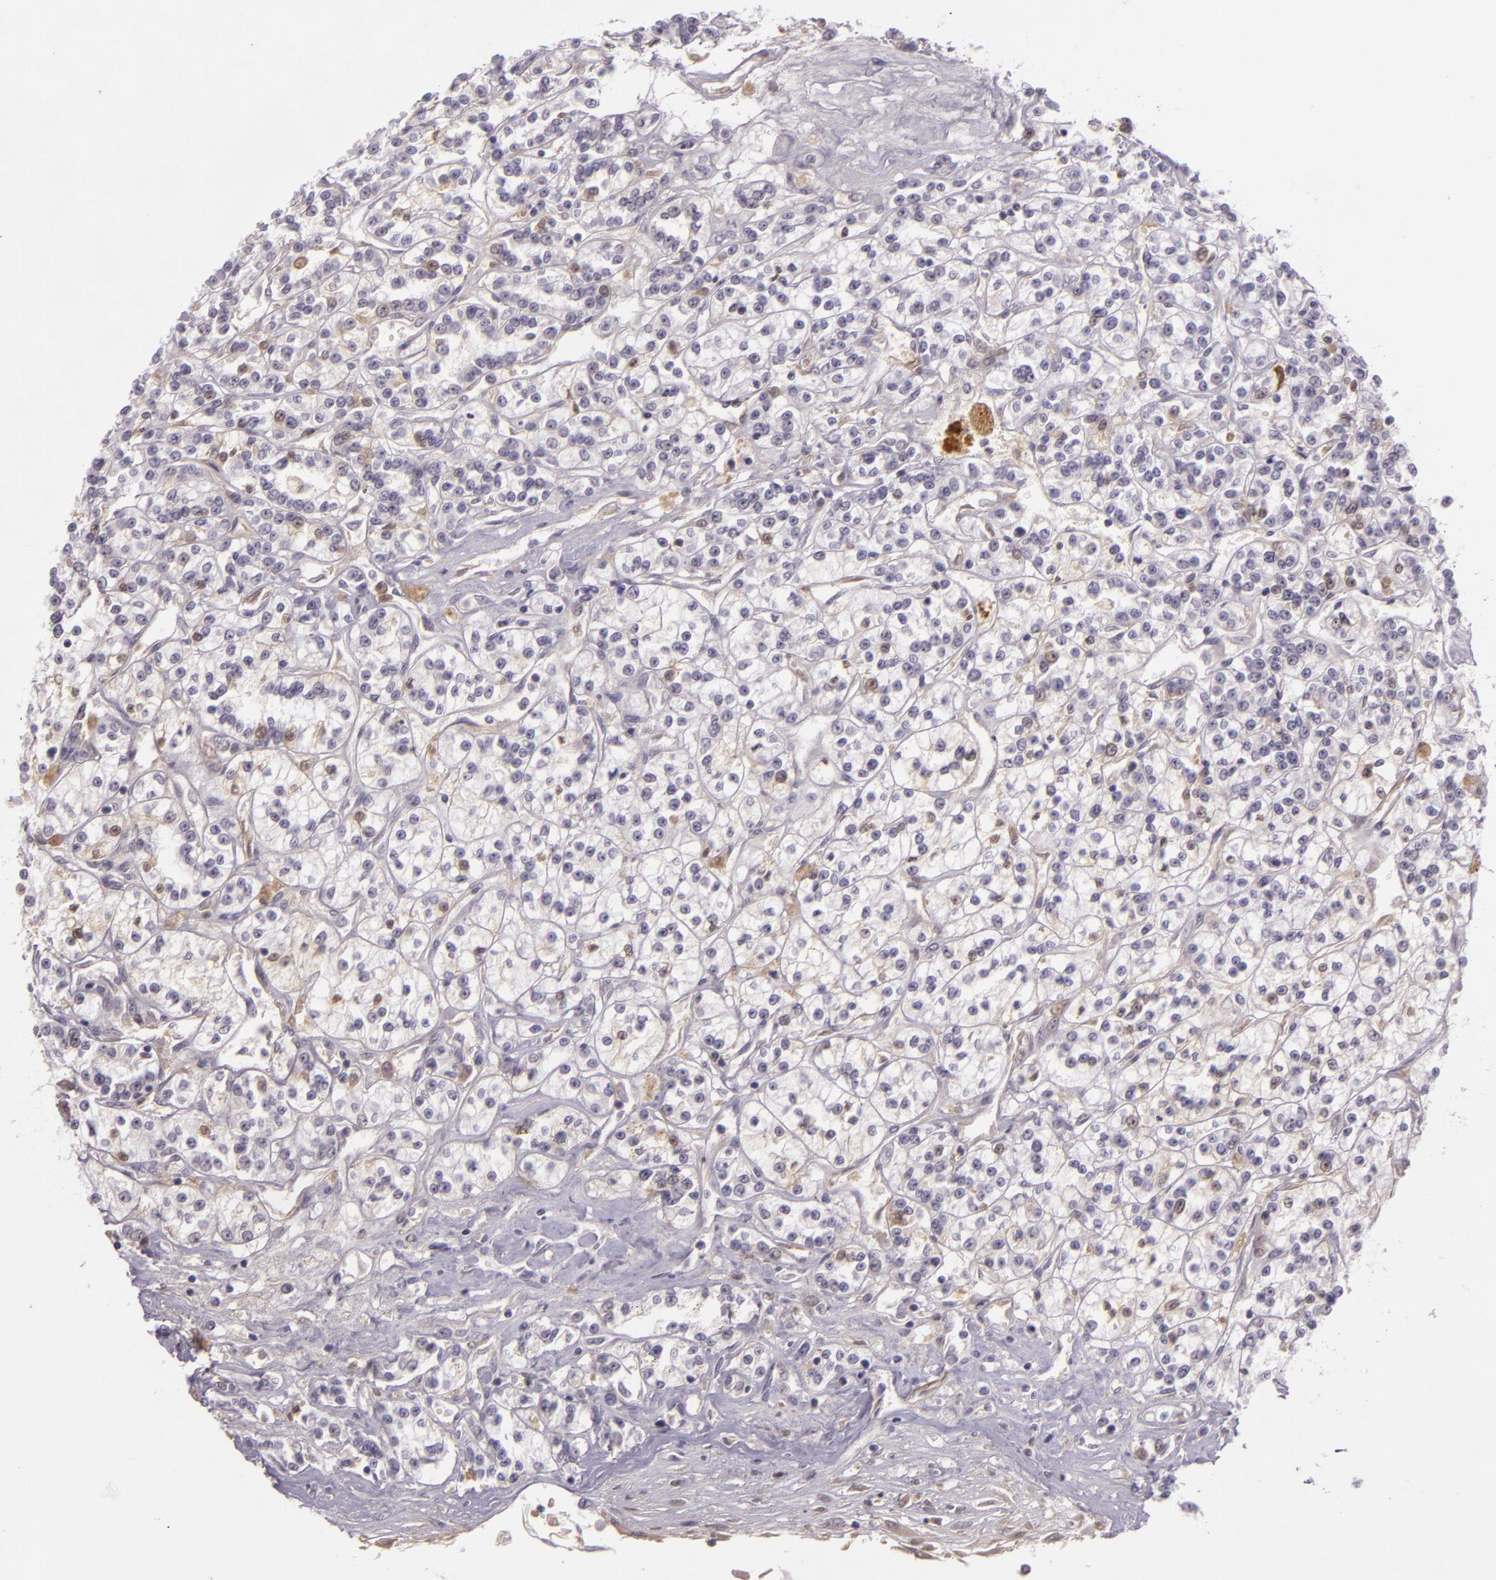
{"staining": {"intensity": "weak", "quantity": "<25%", "location": "cytoplasmic/membranous,nuclear"}, "tissue": "renal cancer", "cell_type": "Tumor cells", "image_type": "cancer", "snomed": [{"axis": "morphology", "description": "Adenocarcinoma, NOS"}, {"axis": "topography", "description": "Kidney"}], "caption": "Immunohistochemistry (IHC) of renal adenocarcinoma displays no staining in tumor cells.", "gene": "CHEK2", "patient": {"sex": "female", "age": 76}}